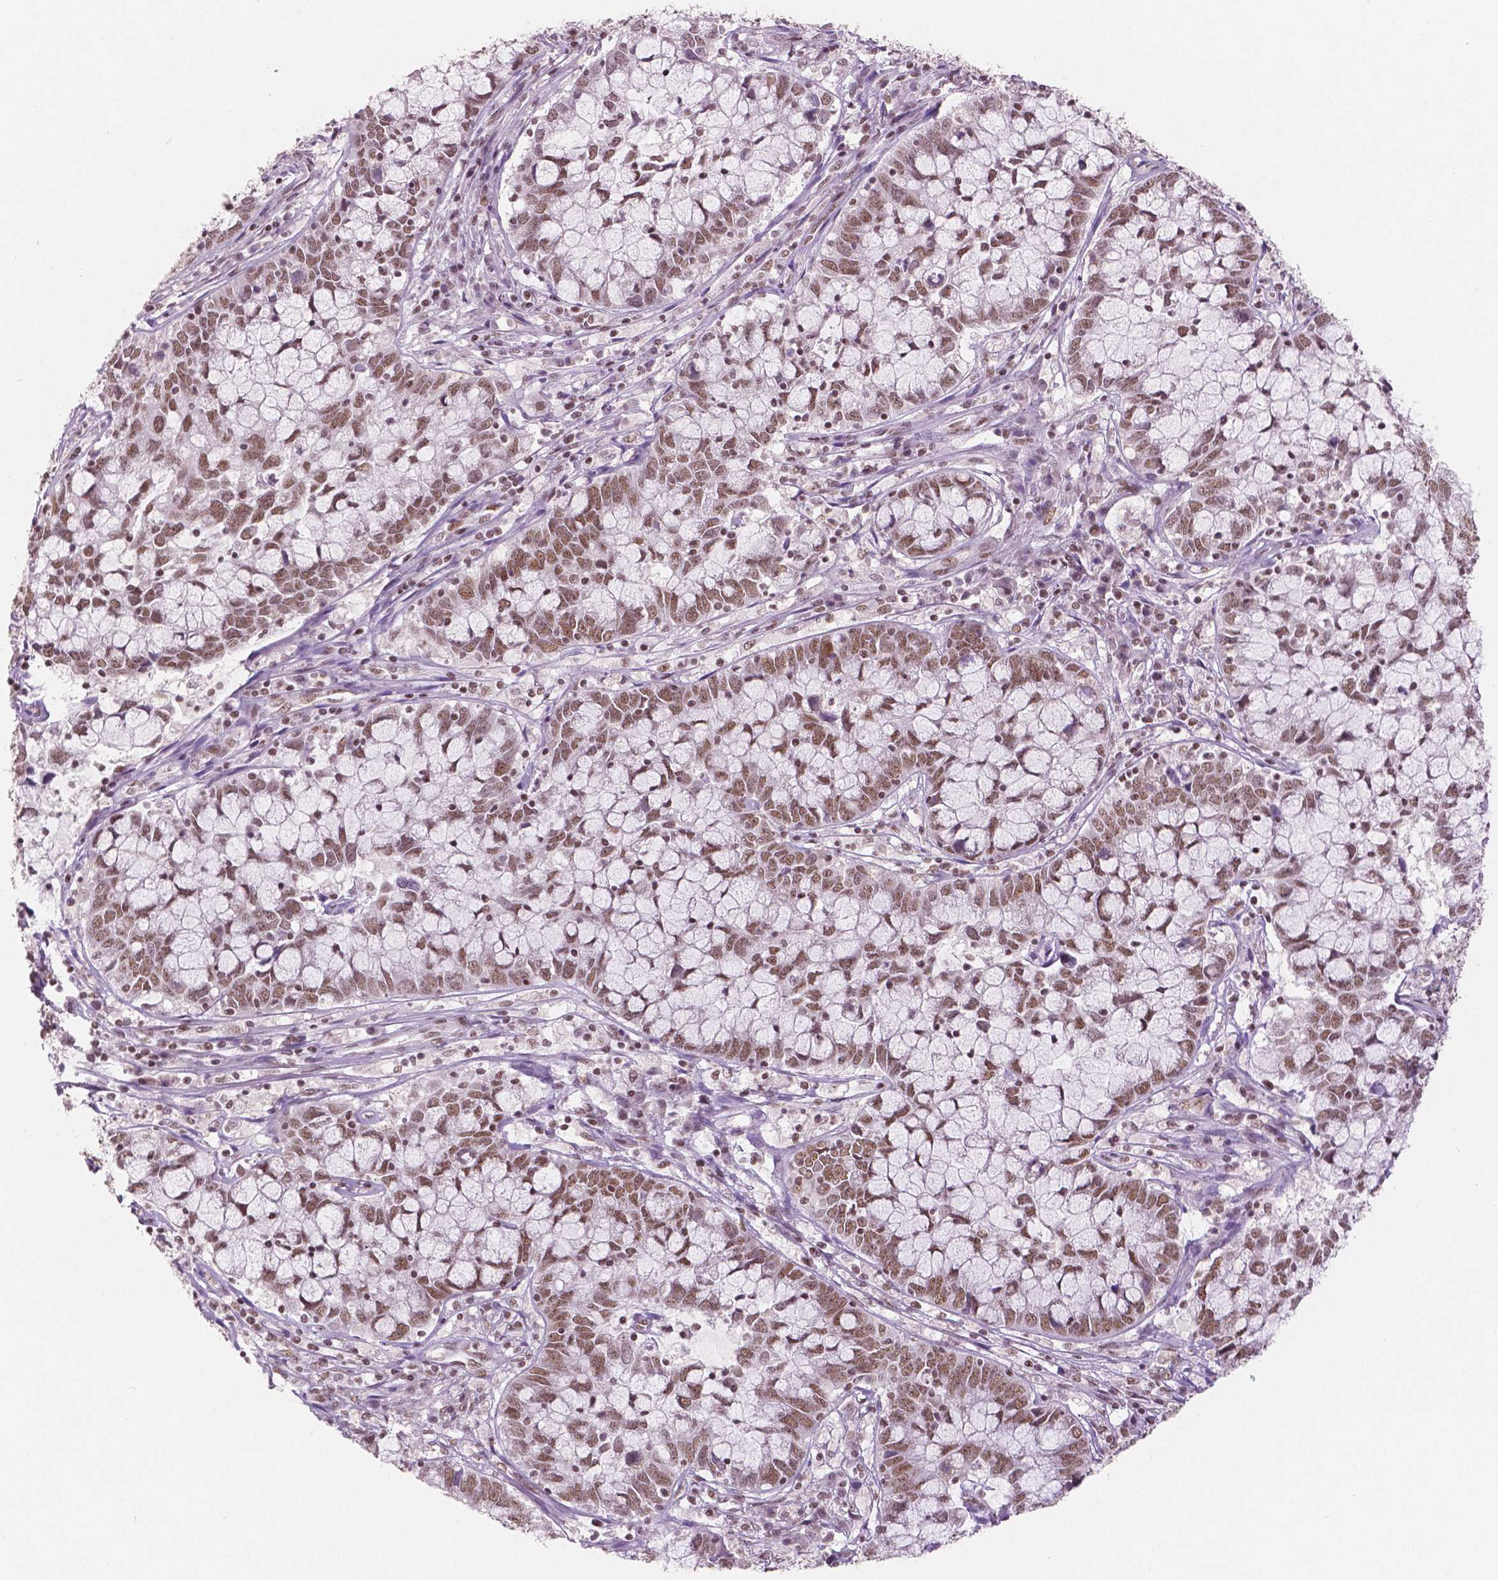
{"staining": {"intensity": "moderate", "quantity": ">75%", "location": "nuclear"}, "tissue": "cervical cancer", "cell_type": "Tumor cells", "image_type": "cancer", "snomed": [{"axis": "morphology", "description": "Adenocarcinoma, NOS"}, {"axis": "topography", "description": "Cervix"}], "caption": "Moderate nuclear expression is present in about >75% of tumor cells in cervical adenocarcinoma.", "gene": "BRD4", "patient": {"sex": "female", "age": 40}}